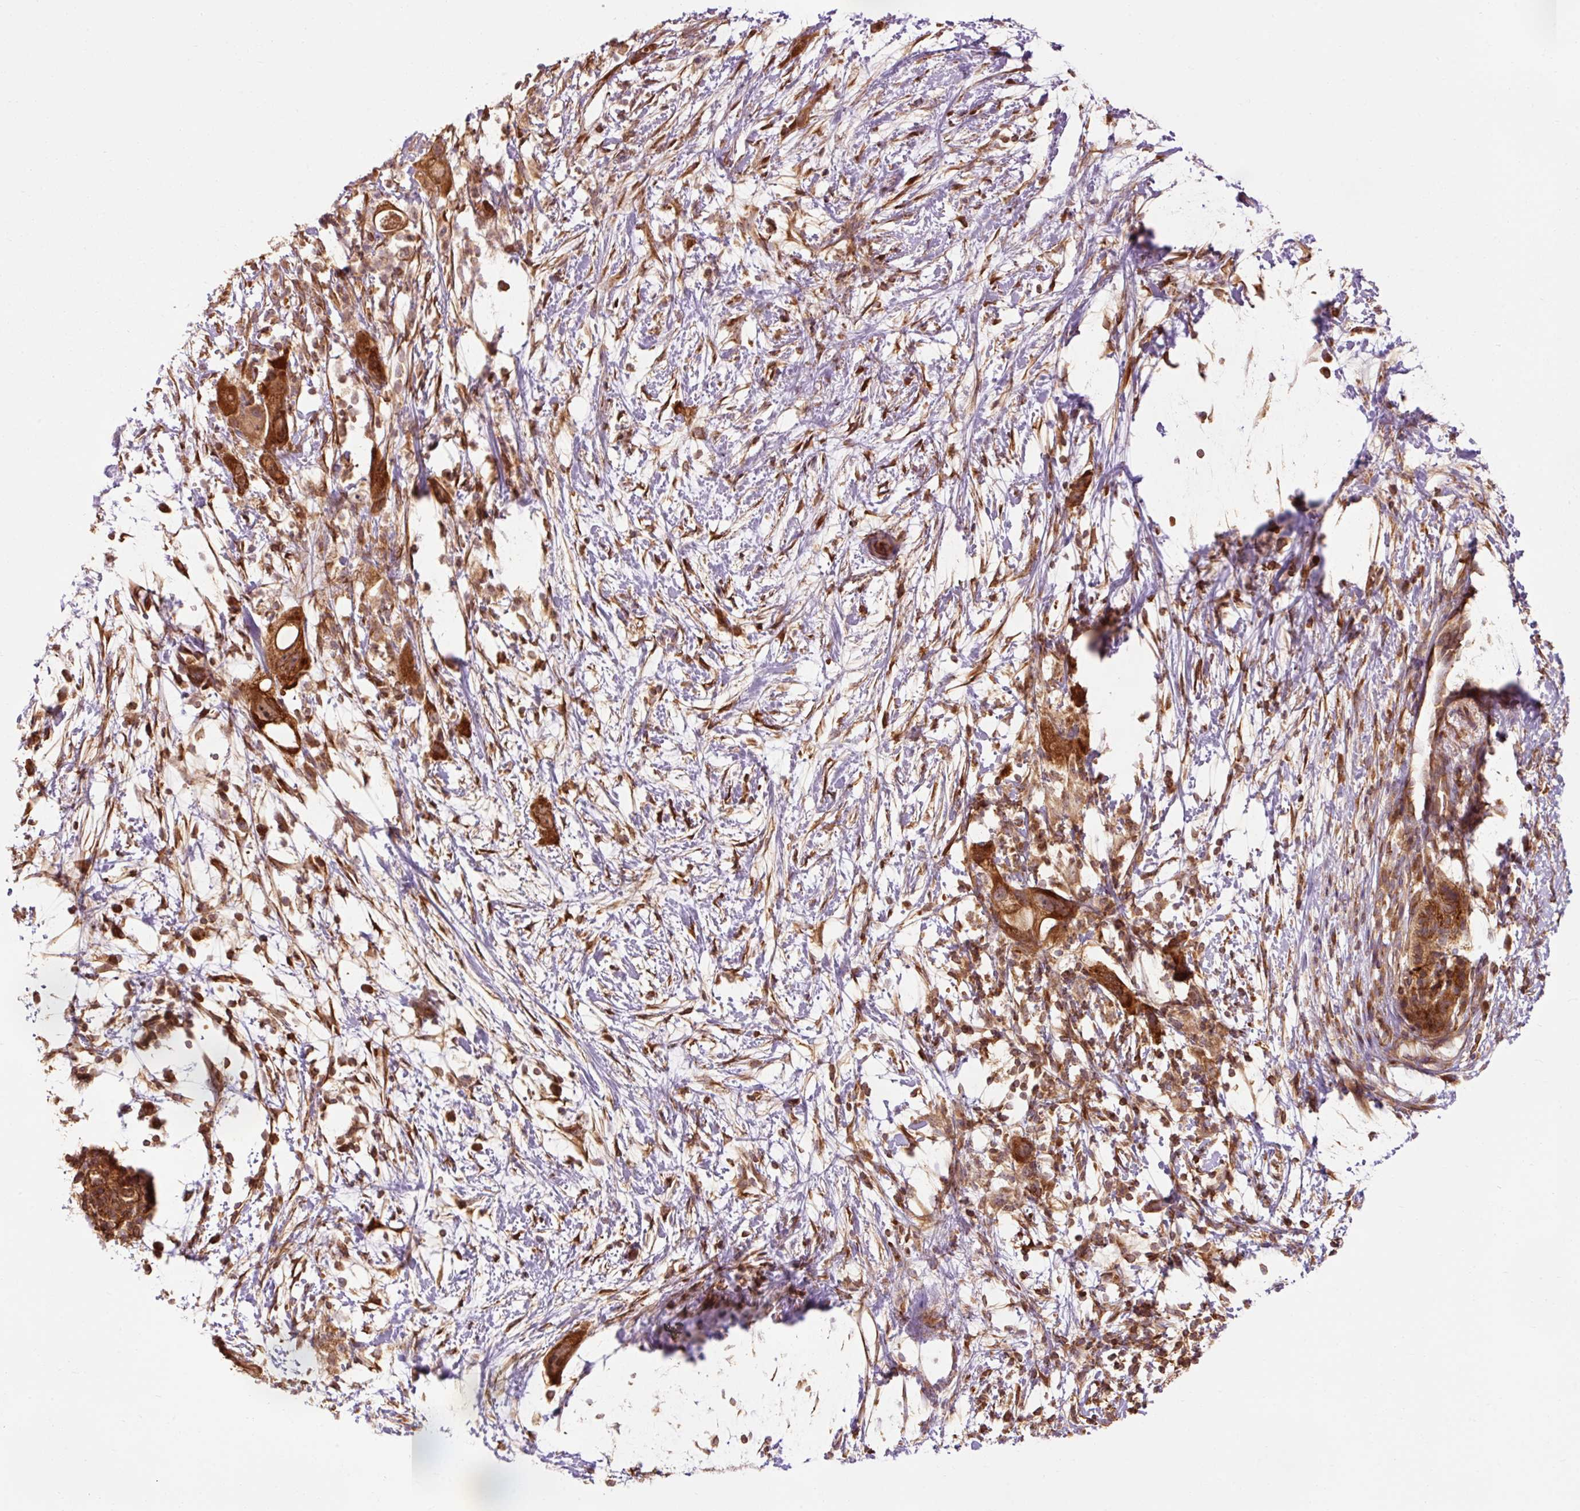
{"staining": {"intensity": "strong", "quantity": ">75%", "location": "cytoplasmic/membranous"}, "tissue": "pancreatic cancer", "cell_type": "Tumor cells", "image_type": "cancer", "snomed": [{"axis": "morphology", "description": "Adenocarcinoma, NOS"}, {"axis": "topography", "description": "Pancreas"}], "caption": "Immunohistochemistry (IHC) of human pancreatic cancer (adenocarcinoma) shows high levels of strong cytoplasmic/membranous expression in approximately >75% of tumor cells.", "gene": "PDAP1", "patient": {"sex": "female", "age": 72}}